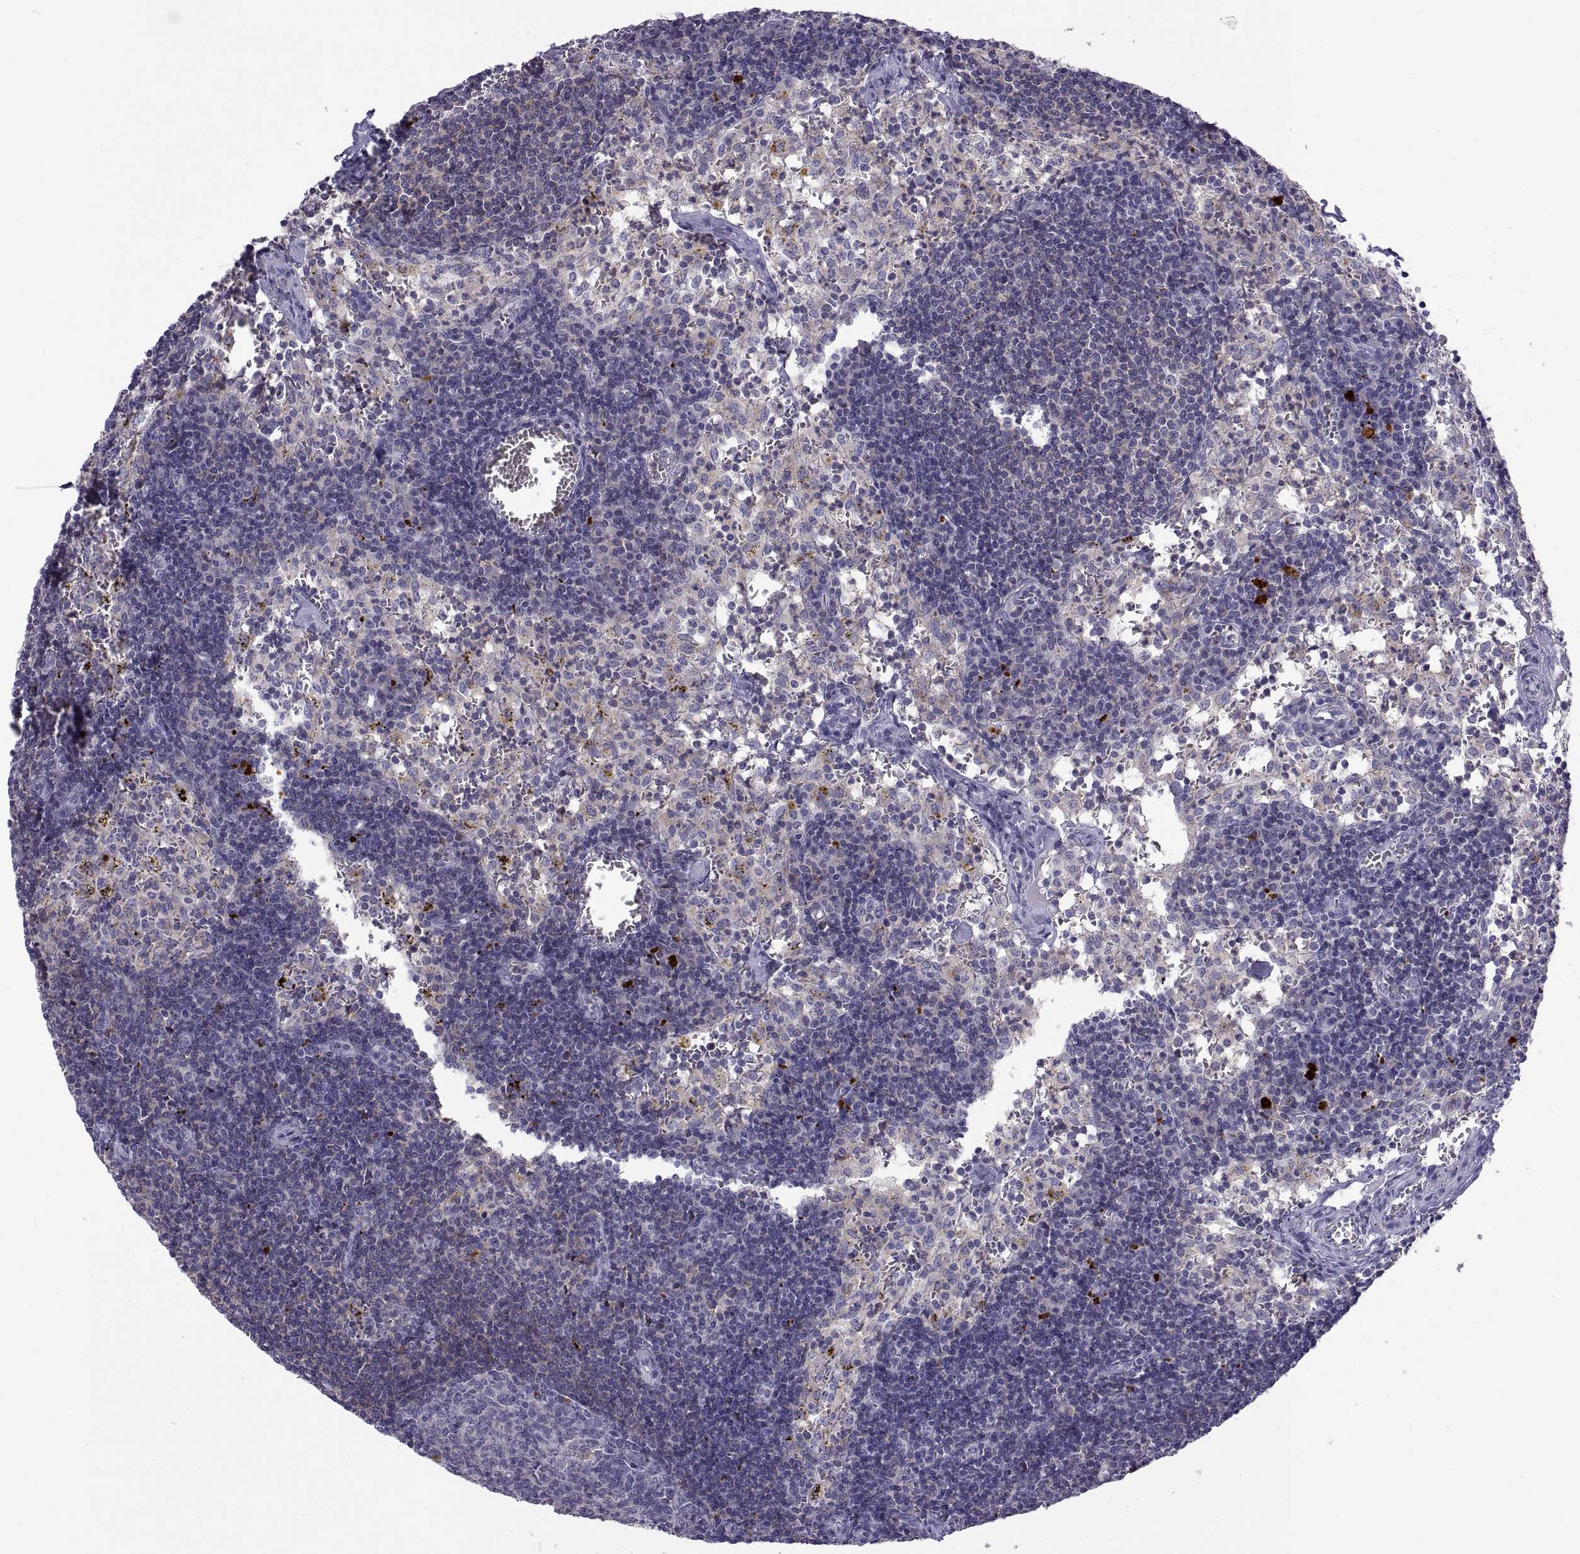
{"staining": {"intensity": "strong", "quantity": "<25%", "location": "cytoplasmic/membranous"}, "tissue": "lymph node", "cell_type": "Germinal center cells", "image_type": "normal", "snomed": [{"axis": "morphology", "description": "Normal tissue, NOS"}, {"axis": "topography", "description": "Lymph node"}], "caption": "Lymph node stained with immunohistochemistry reveals strong cytoplasmic/membranous positivity in about <25% of germinal center cells.", "gene": "RGS19", "patient": {"sex": "female", "age": 52}}